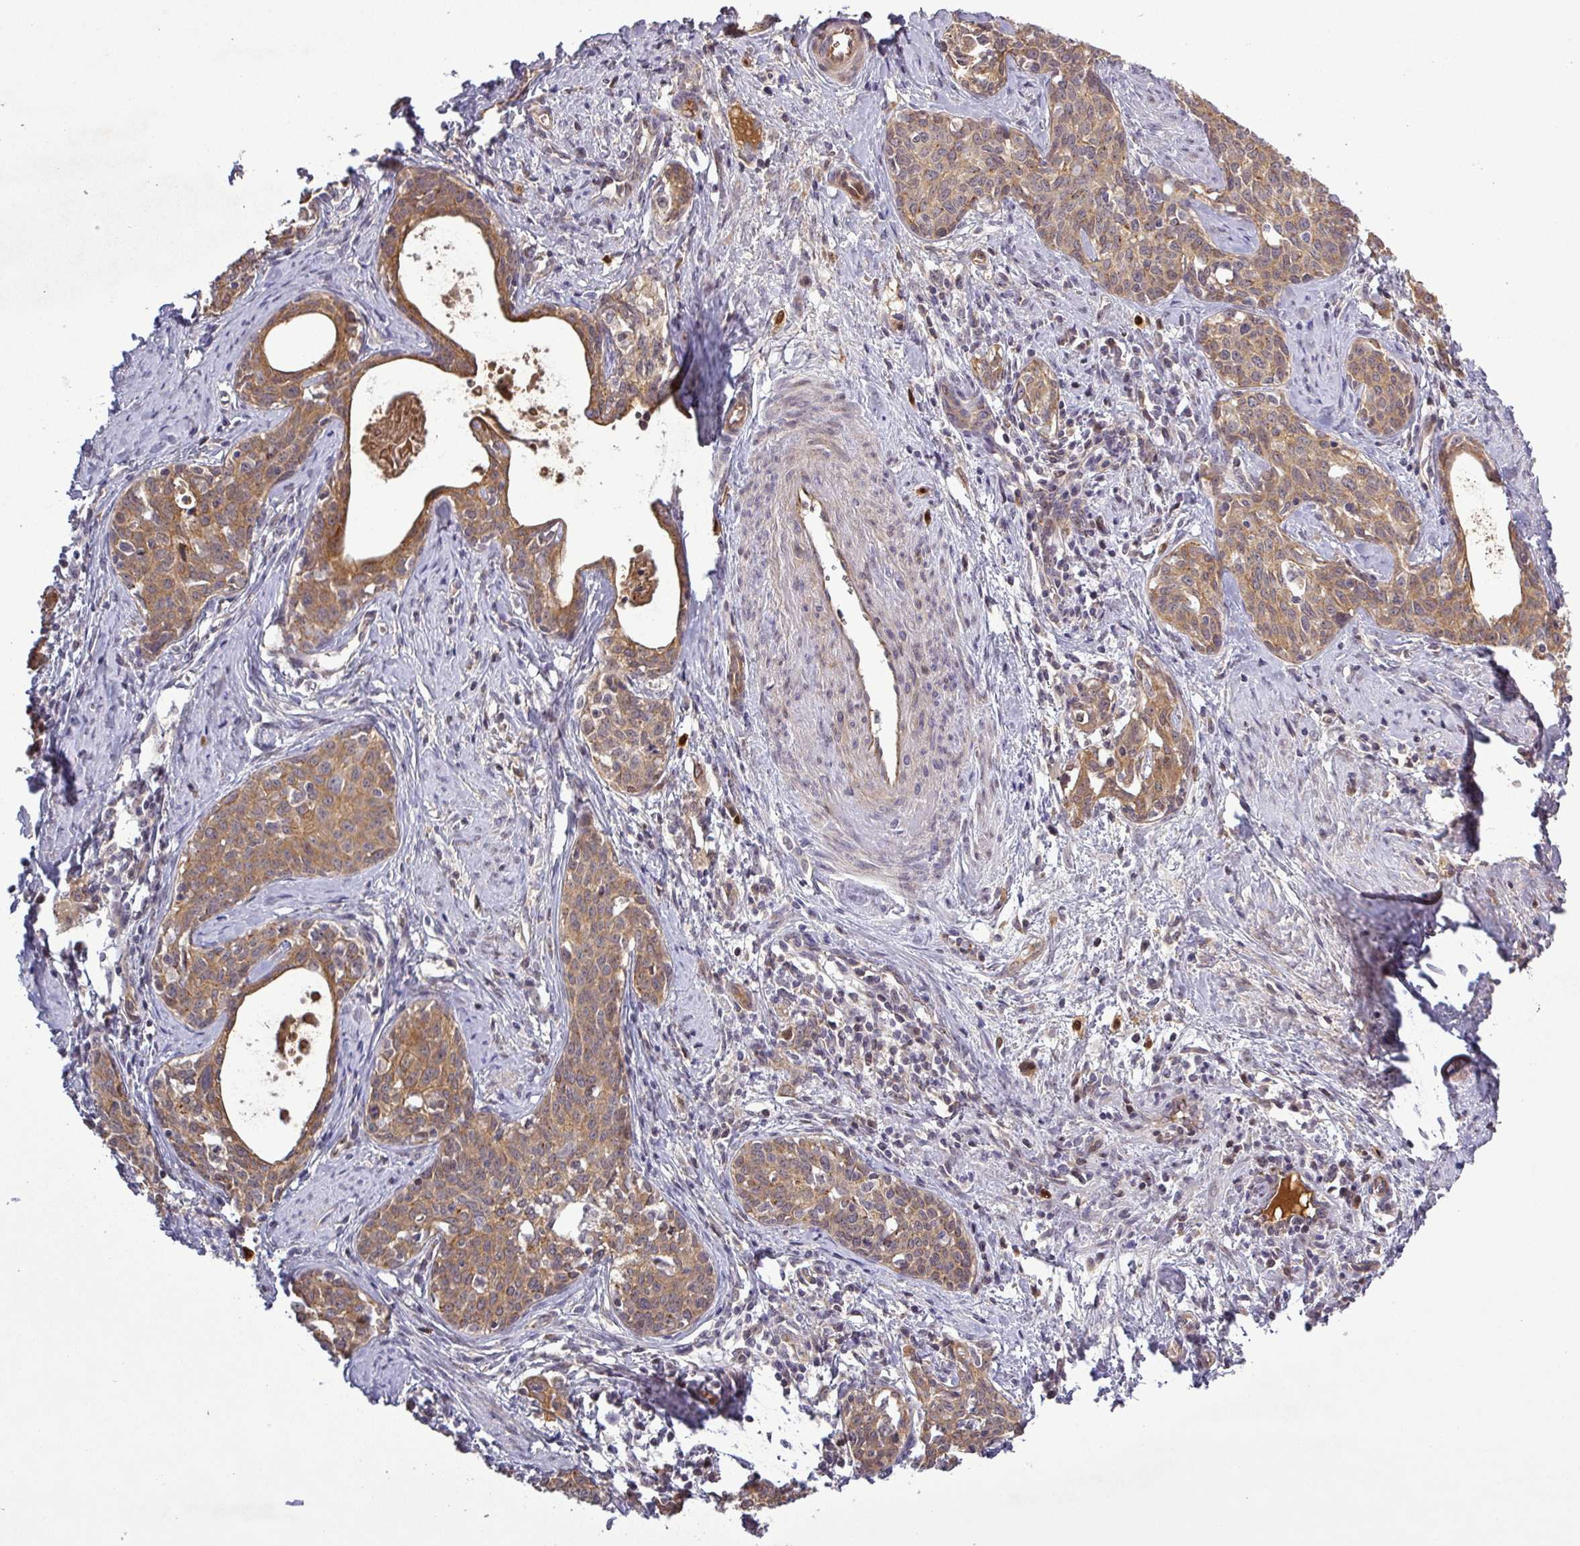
{"staining": {"intensity": "moderate", "quantity": ">75%", "location": "cytoplasmic/membranous"}, "tissue": "cervical cancer", "cell_type": "Tumor cells", "image_type": "cancer", "snomed": [{"axis": "morphology", "description": "Squamous cell carcinoma, NOS"}, {"axis": "topography", "description": "Cervix"}], "caption": "High-power microscopy captured an IHC histopathology image of cervical cancer, revealing moderate cytoplasmic/membranous expression in approximately >75% of tumor cells.", "gene": "PCDH1", "patient": {"sex": "female", "age": 52}}